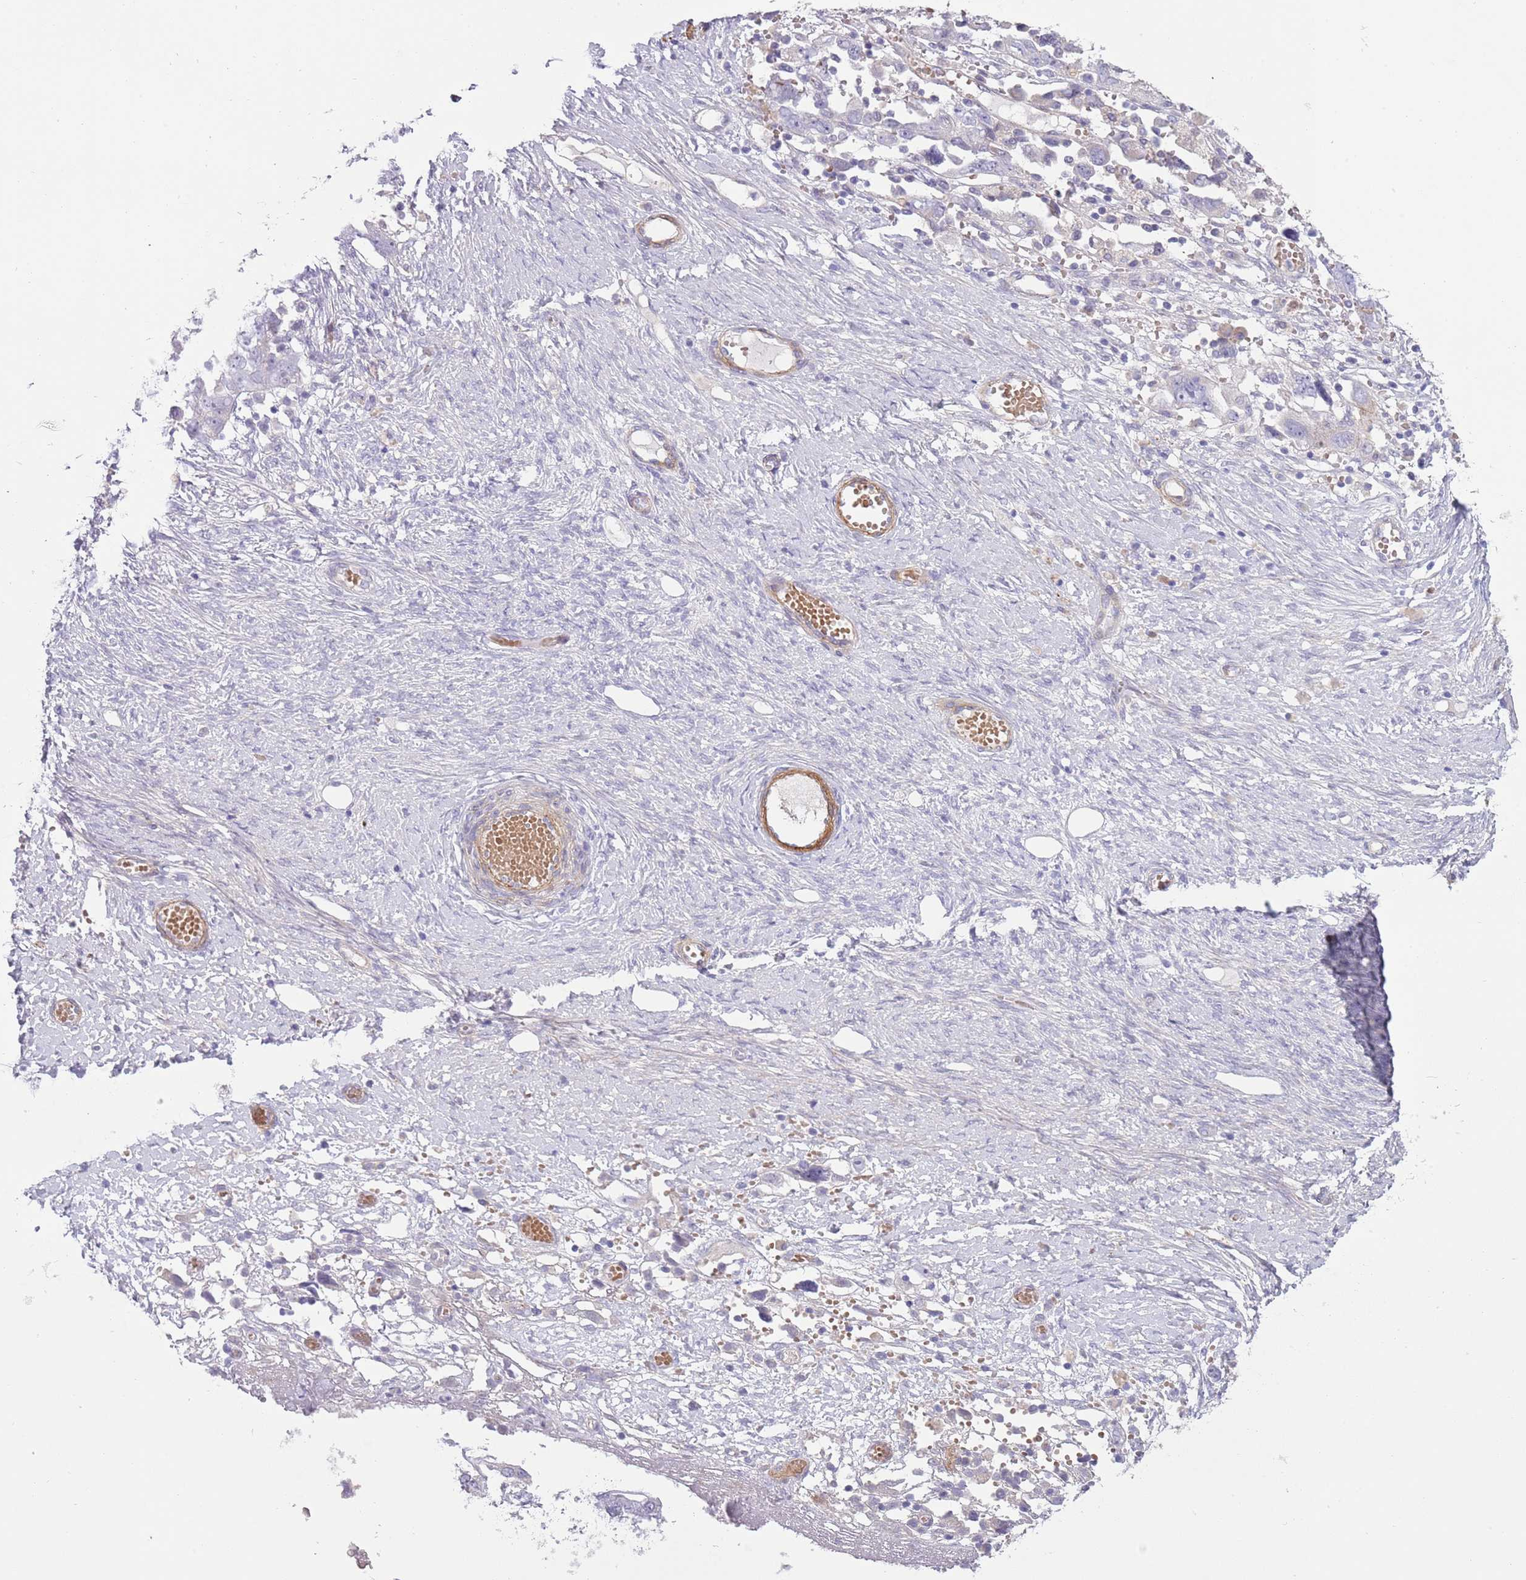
{"staining": {"intensity": "negative", "quantity": "none", "location": "none"}, "tissue": "ovarian cancer", "cell_type": "Tumor cells", "image_type": "cancer", "snomed": [{"axis": "morphology", "description": "Carcinoma, NOS"}, {"axis": "morphology", "description": "Cystadenocarcinoma, serous, NOS"}, {"axis": "topography", "description": "Ovary"}], "caption": "Immunohistochemistry (IHC) histopathology image of ovarian cancer stained for a protein (brown), which shows no expression in tumor cells. (DAB immunohistochemistry visualized using brightfield microscopy, high magnification).", "gene": "TINAGL1", "patient": {"sex": "female", "age": 69}}